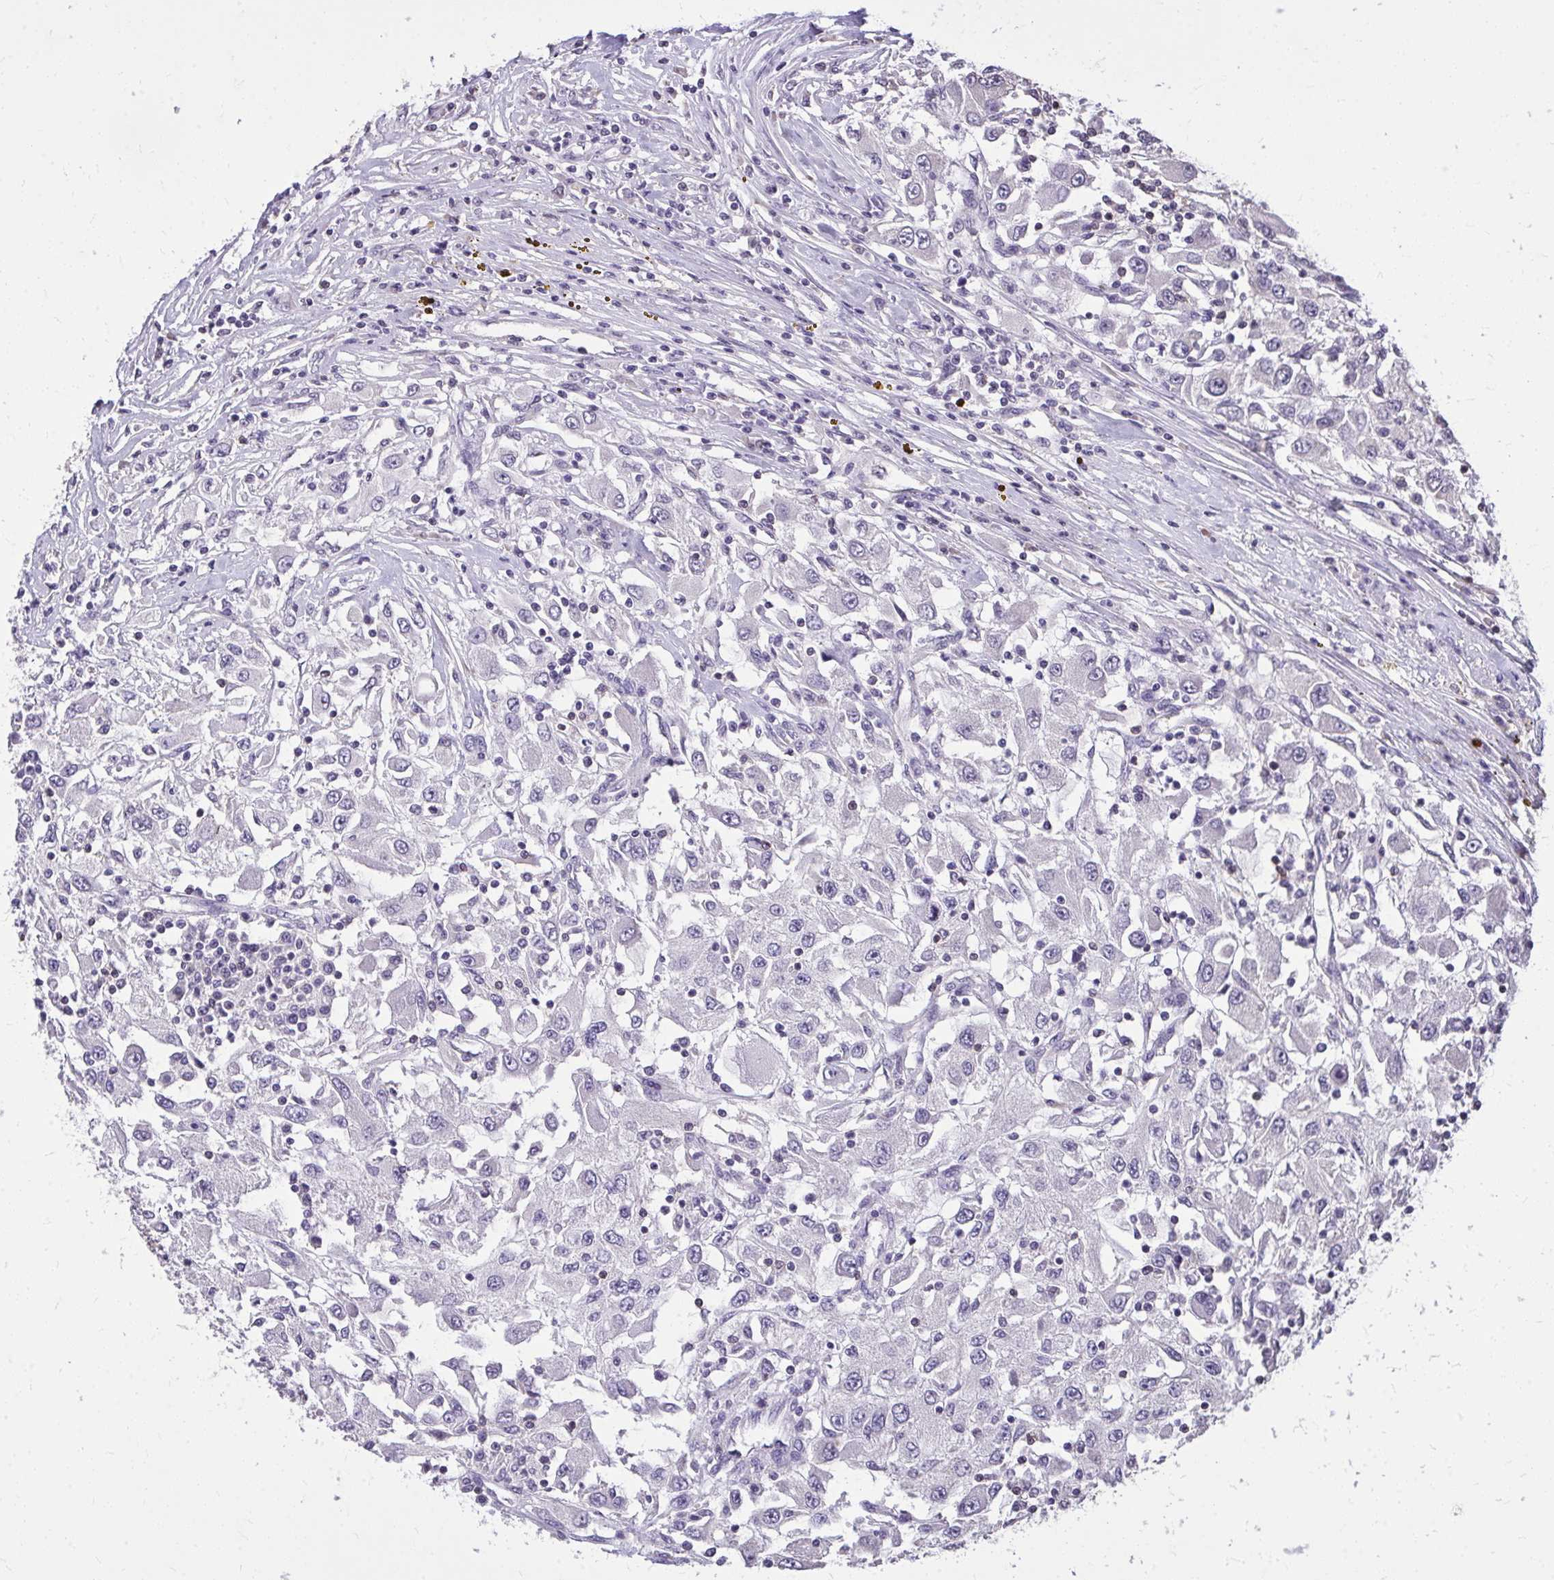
{"staining": {"intensity": "negative", "quantity": "none", "location": "none"}, "tissue": "renal cancer", "cell_type": "Tumor cells", "image_type": "cancer", "snomed": [{"axis": "morphology", "description": "Adenocarcinoma, NOS"}, {"axis": "topography", "description": "Kidney"}], "caption": "This is a image of IHC staining of renal cancer, which shows no expression in tumor cells. (DAB (3,3'-diaminobenzidine) immunohistochemistry, high magnification).", "gene": "AKAP5", "patient": {"sex": "female", "age": 67}}